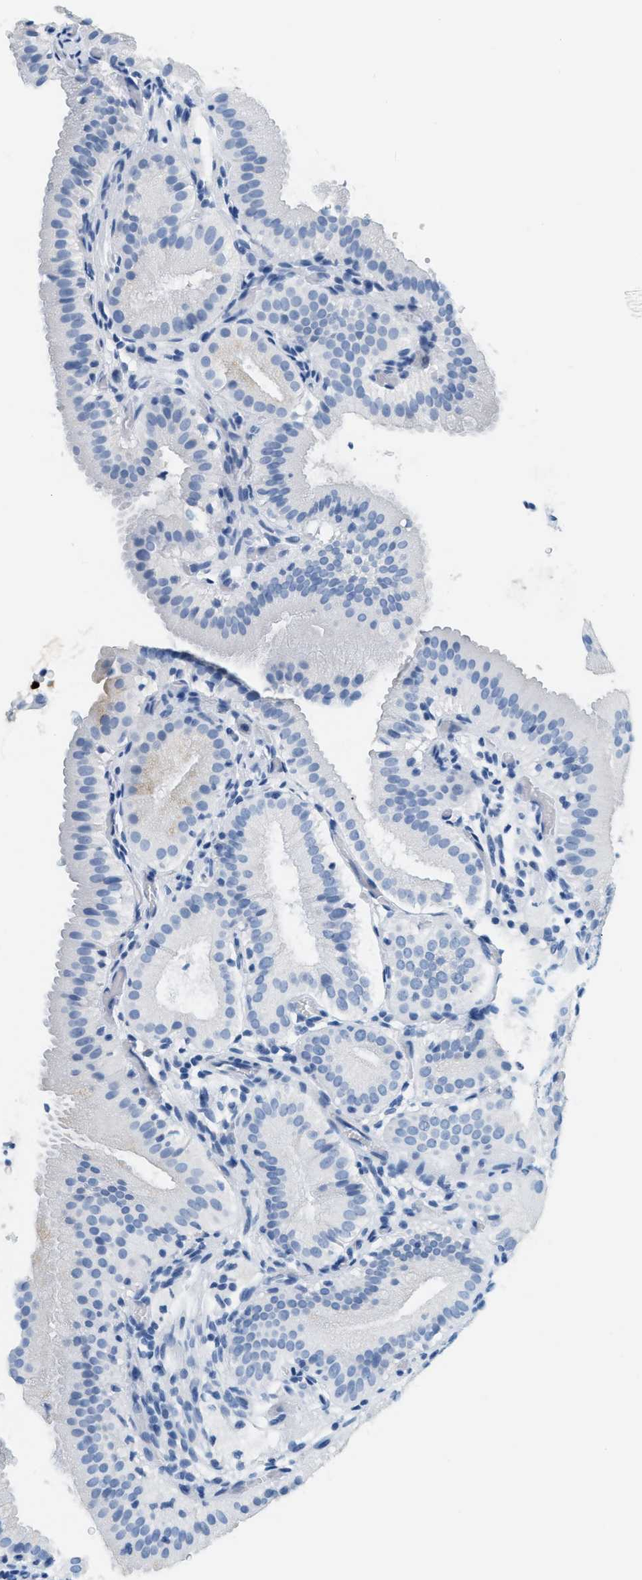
{"staining": {"intensity": "negative", "quantity": "none", "location": "none"}, "tissue": "gallbladder", "cell_type": "Glandular cells", "image_type": "normal", "snomed": [{"axis": "morphology", "description": "Normal tissue, NOS"}, {"axis": "topography", "description": "Gallbladder"}], "caption": "Glandular cells show no significant protein staining in unremarkable gallbladder. (DAB (3,3'-diaminobenzidine) immunohistochemistry (IHC) visualized using brightfield microscopy, high magnification).", "gene": "LCN2", "patient": {"sex": "male", "age": 54}}